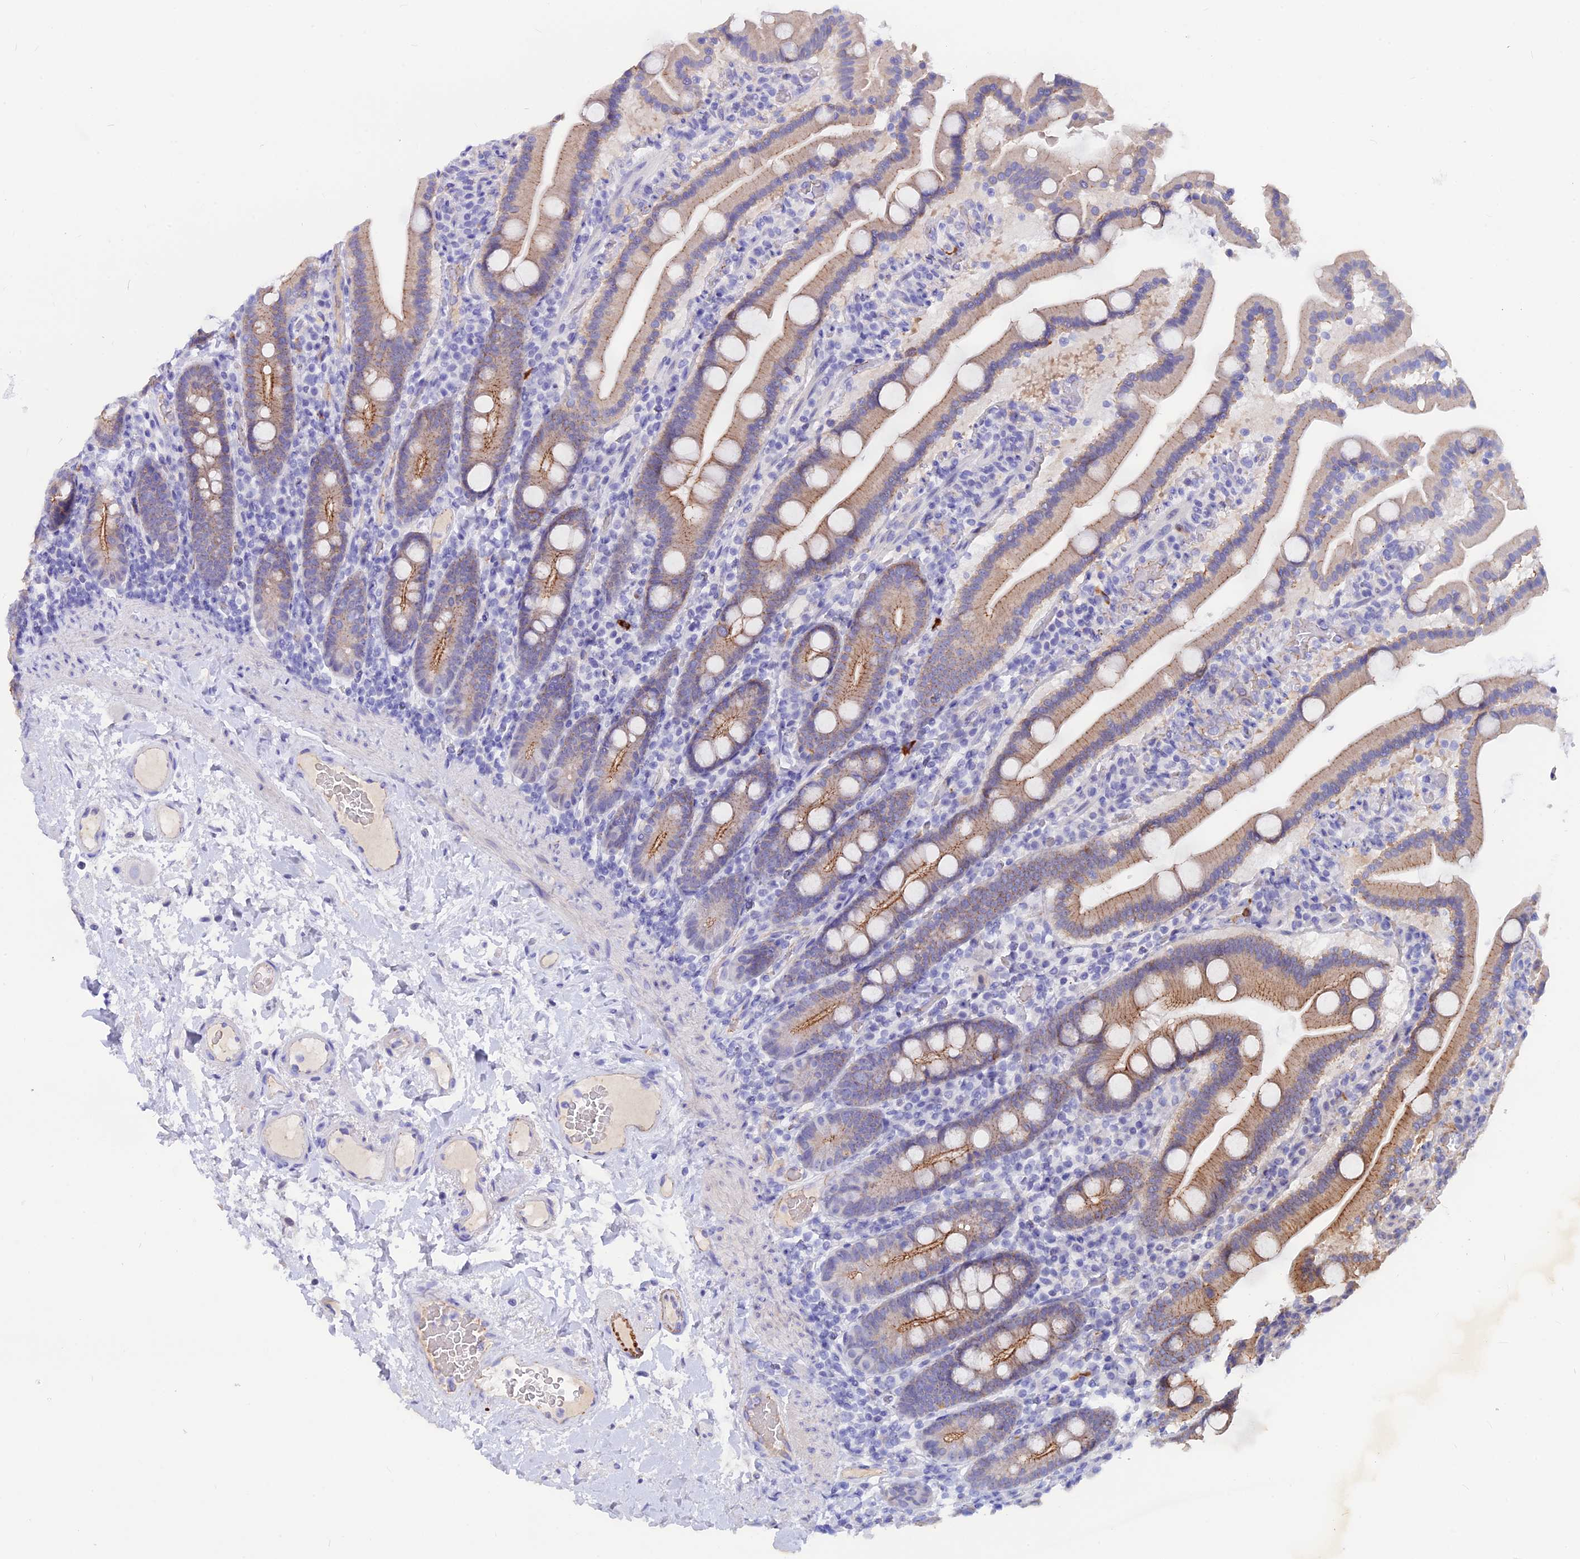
{"staining": {"intensity": "moderate", "quantity": ">75%", "location": "cytoplasmic/membranous"}, "tissue": "duodenum", "cell_type": "Glandular cells", "image_type": "normal", "snomed": [{"axis": "morphology", "description": "Normal tissue, NOS"}, {"axis": "topography", "description": "Duodenum"}], "caption": "Immunohistochemistry (IHC) micrograph of benign duodenum: duodenum stained using immunohistochemistry demonstrates medium levels of moderate protein expression localized specifically in the cytoplasmic/membranous of glandular cells, appearing as a cytoplasmic/membranous brown color.", "gene": "GK5", "patient": {"sex": "male", "age": 55}}